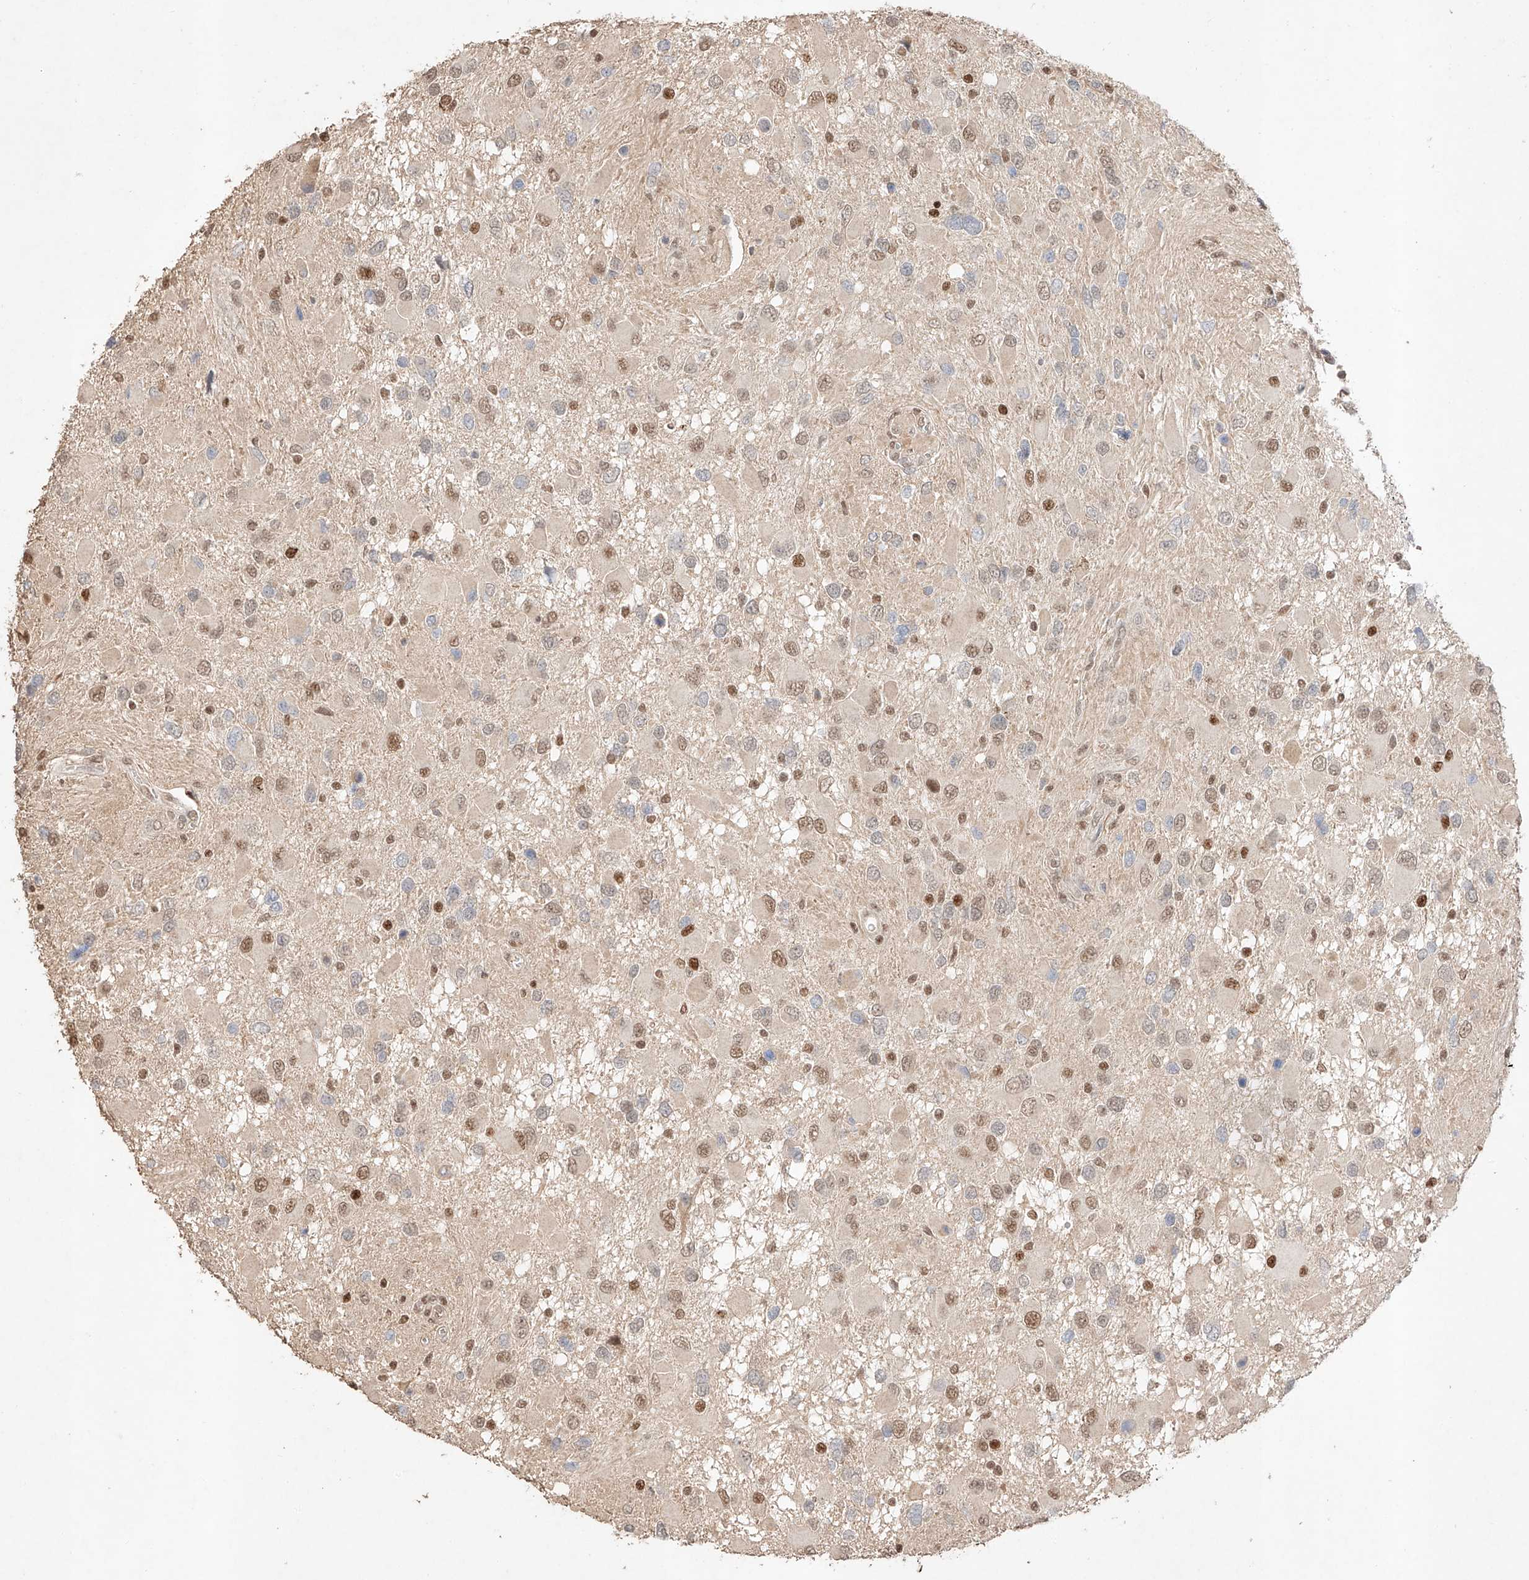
{"staining": {"intensity": "moderate", "quantity": "25%-75%", "location": "nuclear"}, "tissue": "glioma", "cell_type": "Tumor cells", "image_type": "cancer", "snomed": [{"axis": "morphology", "description": "Glioma, malignant, High grade"}, {"axis": "topography", "description": "Brain"}], "caption": "High-magnification brightfield microscopy of malignant glioma (high-grade) stained with DAB (brown) and counterstained with hematoxylin (blue). tumor cells exhibit moderate nuclear staining is identified in approximately25%-75% of cells. (DAB IHC with brightfield microscopy, high magnification).", "gene": "APIP", "patient": {"sex": "male", "age": 53}}